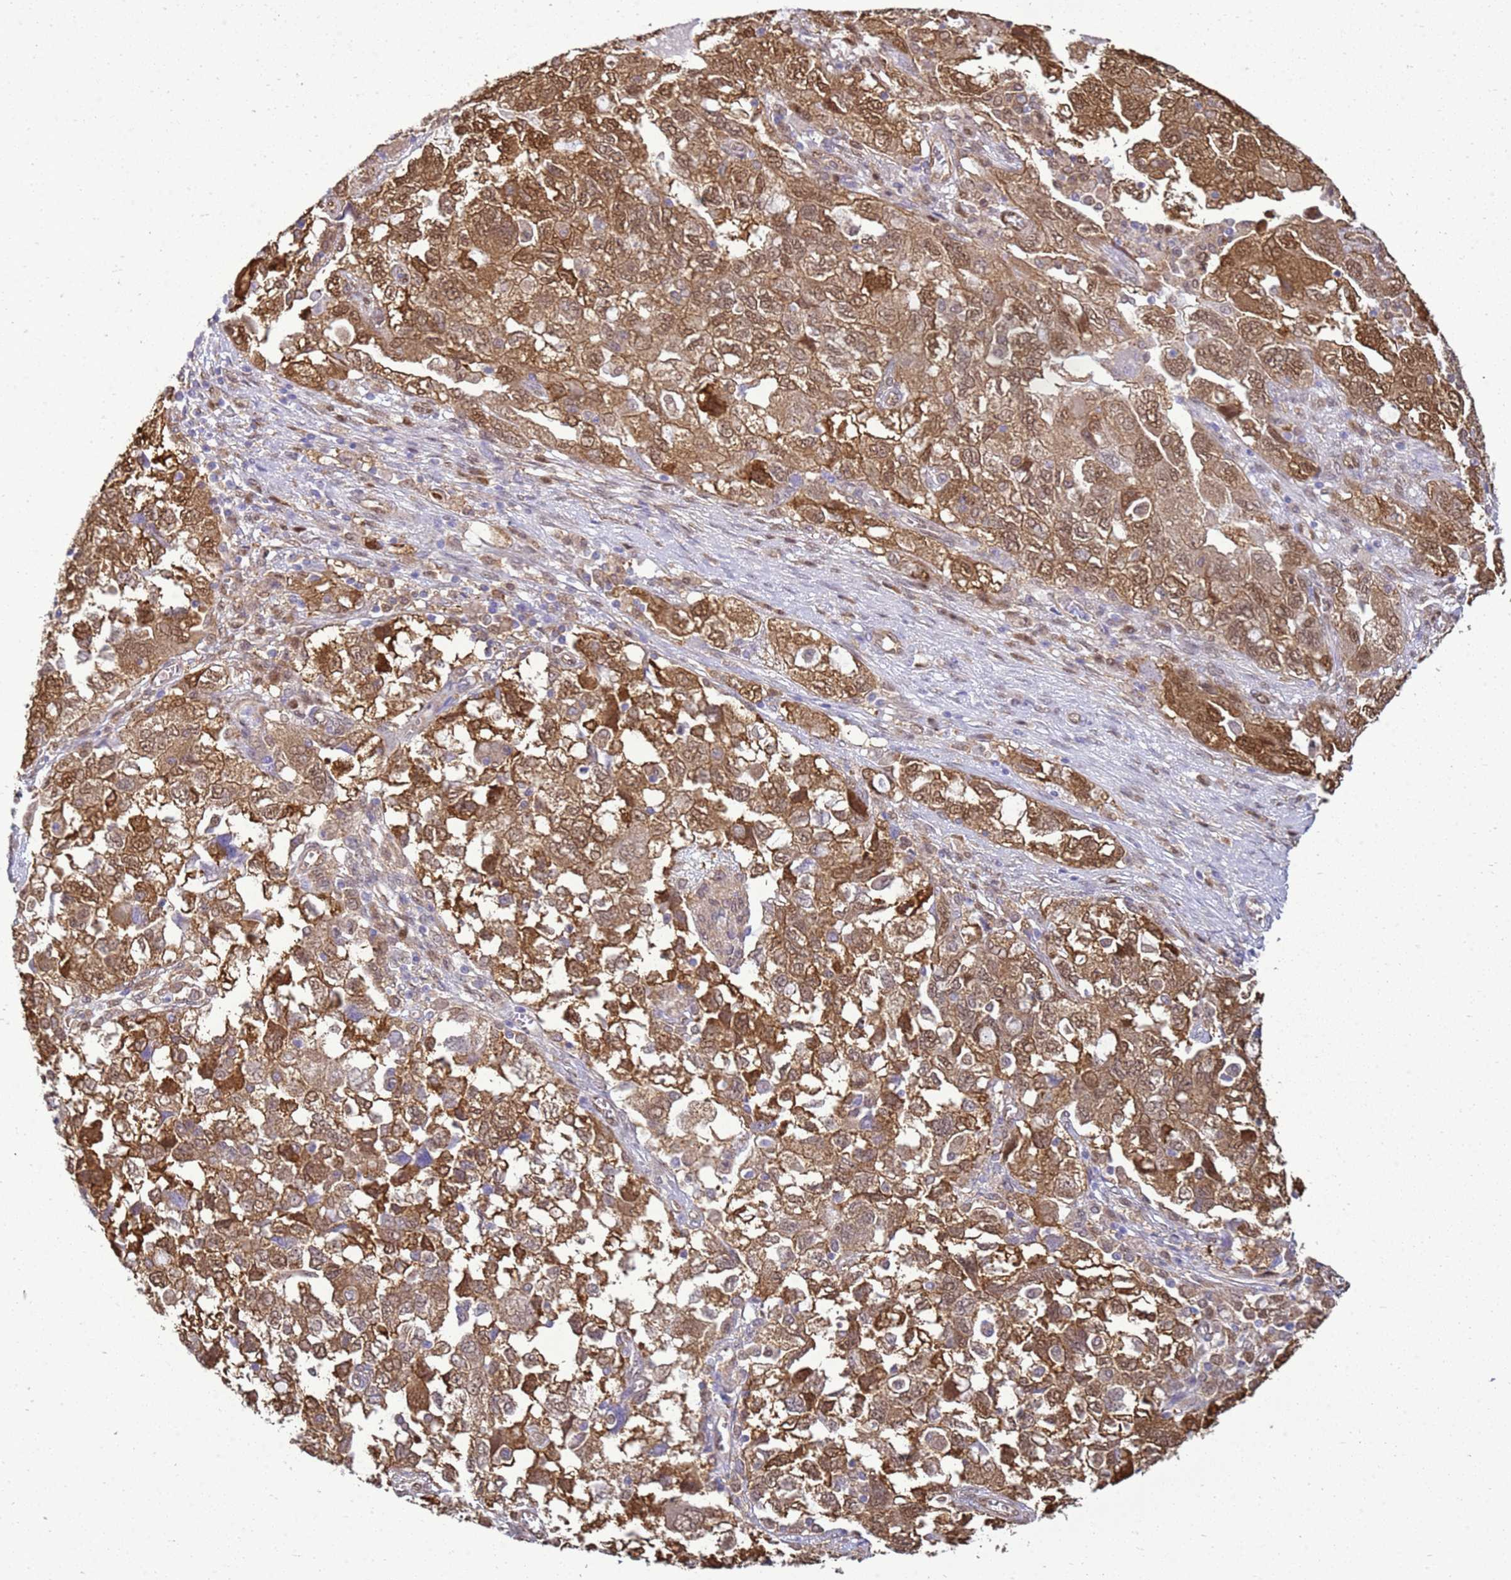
{"staining": {"intensity": "moderate", "quantity": ">75%", "location": "cytoplasmic/membranous,nuclear"}, "tissue": "ovarian cancer", "cell_type": "Tumor cells", "image_type": "cancer", "snomed": [{"axis": "morphology", "description": "Carcinoma, NOS"}, {"axis": "morphology", "description": "Cystadenocarcinoma, serous, NOS"}, {"axis": "topography", "description": "Ovary"}], "caption": "Carcinoma (ovarian) stained for a protein (brown) exhibits moderate cytoplasmic/membranous and nuclear positive expression in about >75% of tumor cells.", "gene": "YWHAE", "patient": {"sex": "female", "age": 69}}